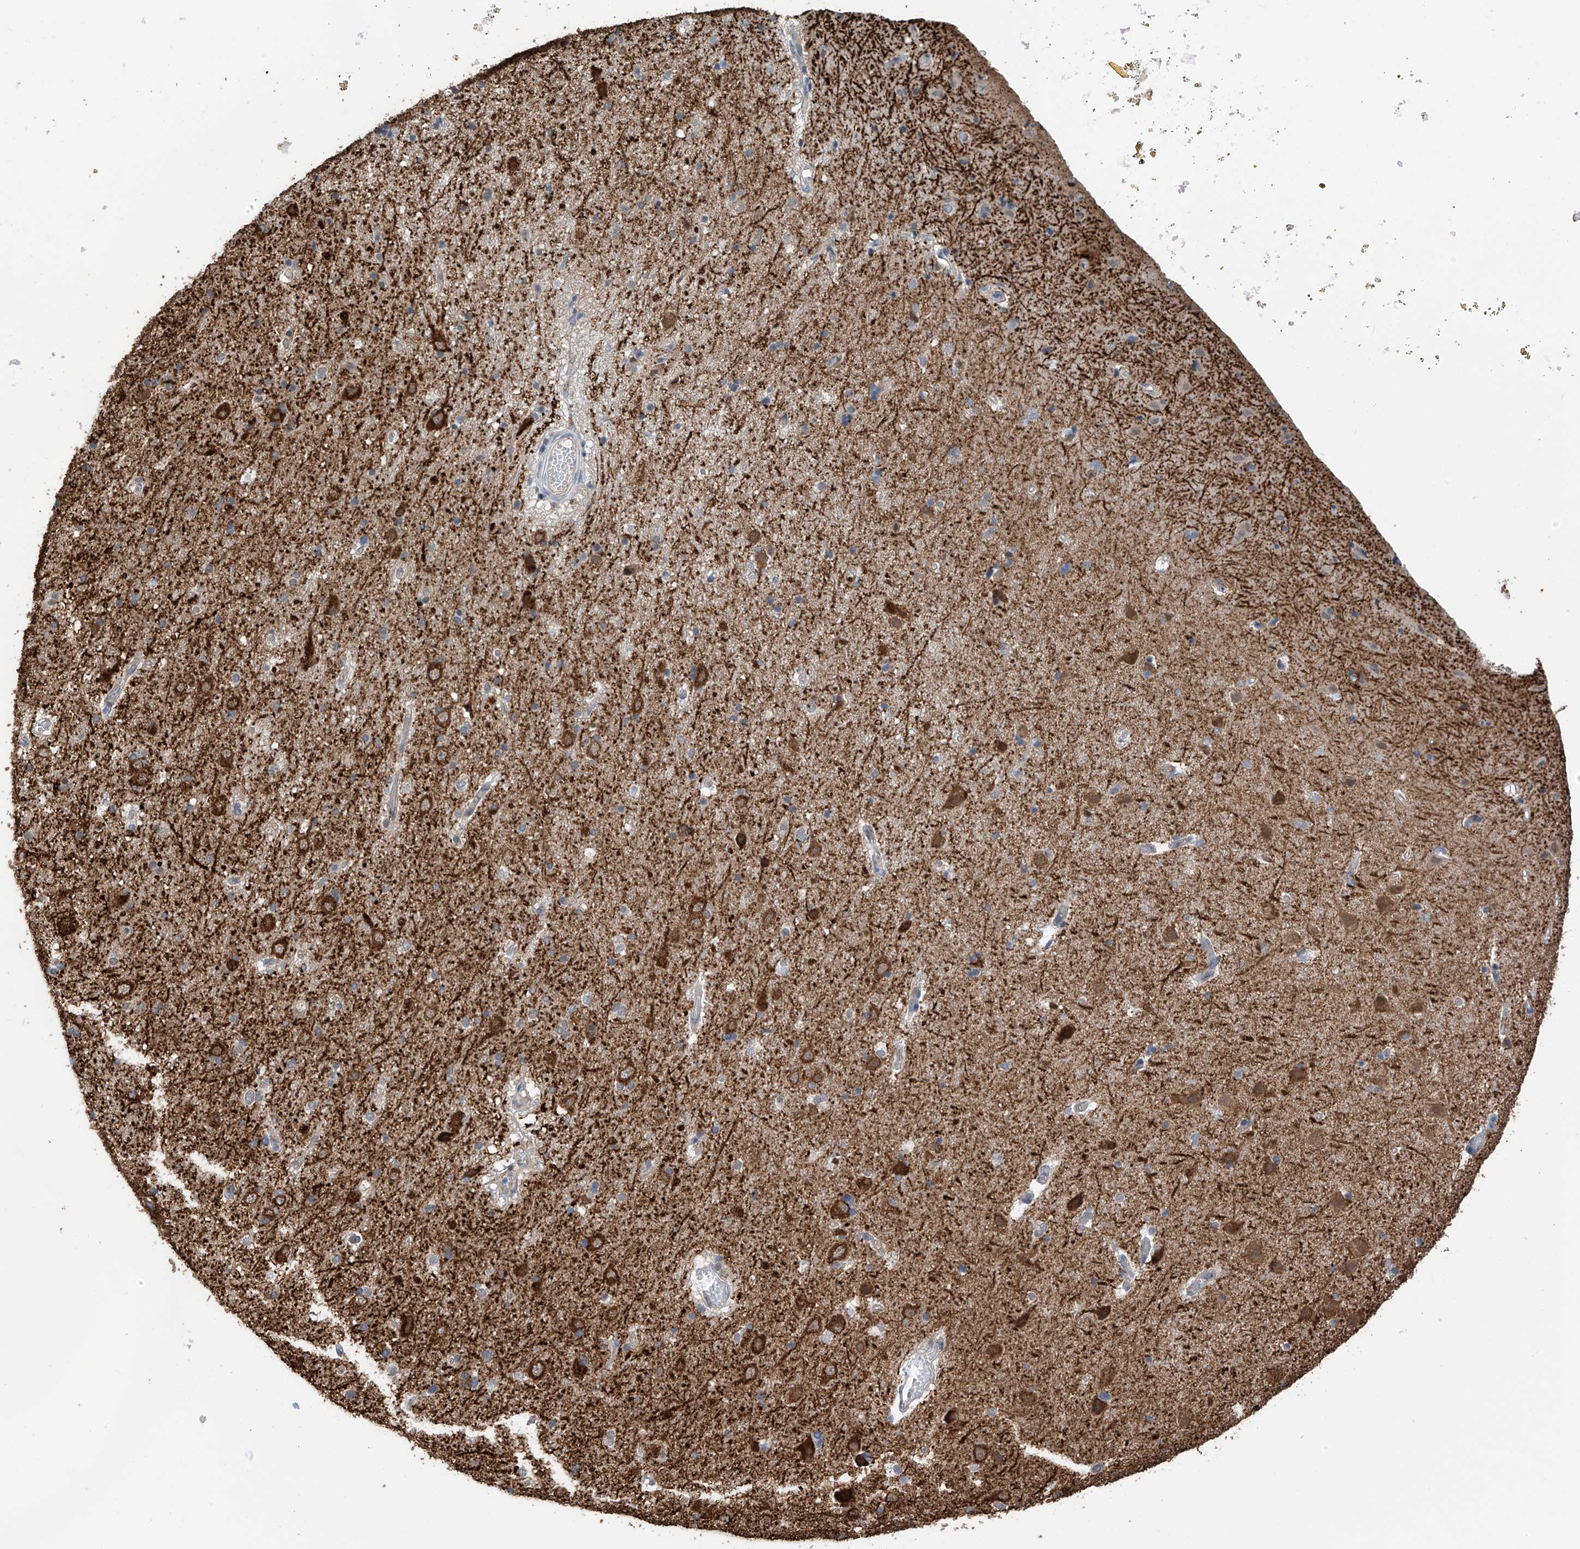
{"staining": {"intensity": "weak", "quantity": "25%-75%", "location": "cytoplasmic/membranous"}, "tissue": "cerebral cortex", "cell_type": "Endothelial cells", "image_type": "normal", "snomed": [{"axis": "morphology", "description": "Normal tissue, NOS"}, {"axis": "topography", "description": "Cerebral cortex"}], "caption": "High-power microscopy captured an IHC histopathology image of benign cerebral cortex, revealing weak cytoplasmic/membranous staining in about 25%-75% of endothelial cells.", "gene": "ZNF189", "patient": {"sex": "male", "age": 34}}